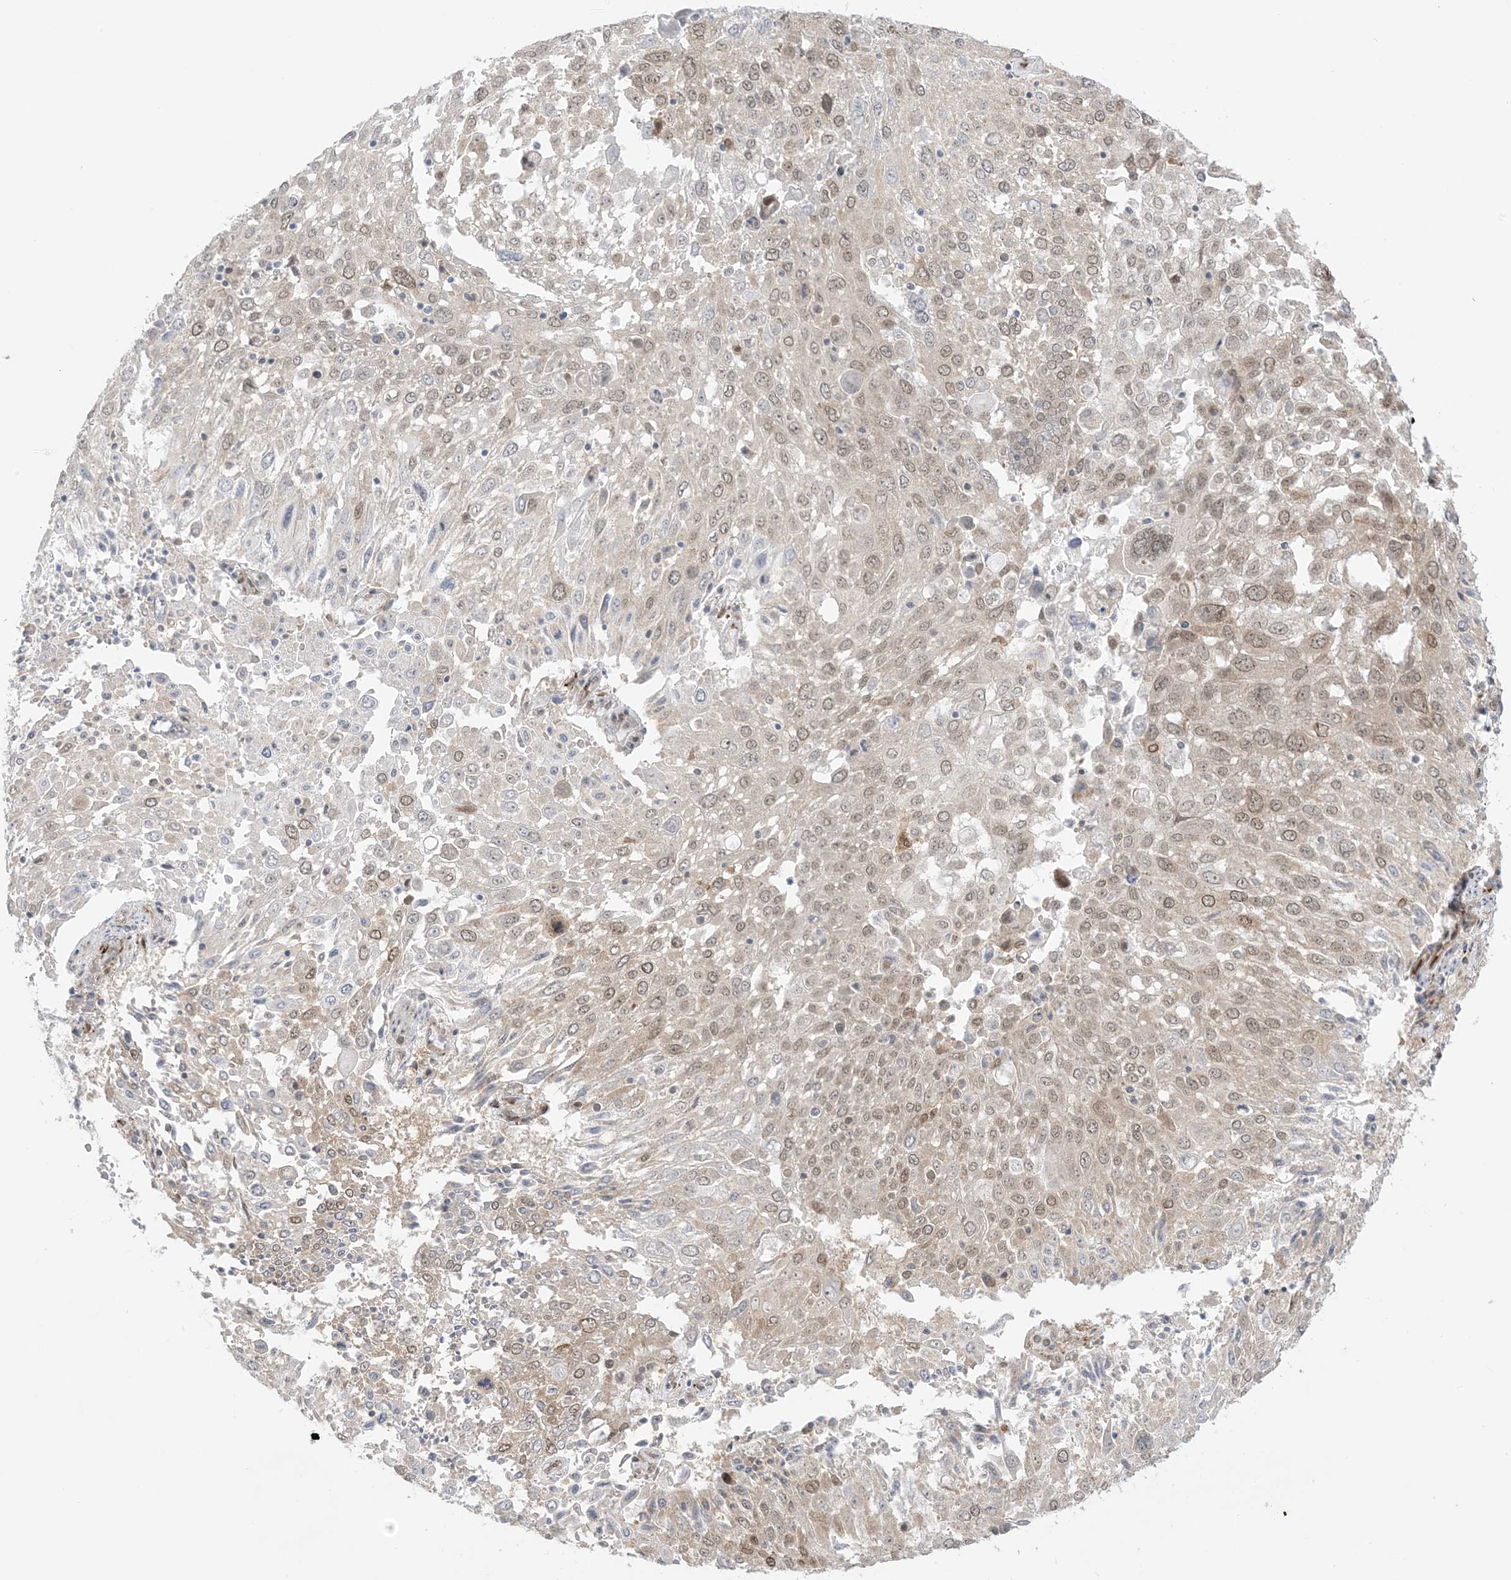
{"staining": {"intensity": "moderate", "quantity": ">75%", "location": "cytoplasmic/membranous,nuclear"}, "tissue": "lung cancer", "cell_type": "Tumor cells", "image_type": "cancer", "snomed": [{"axis": "morphology", "description": "Squamous cell carcinoma, NOS"}, {"axis": "topography", "description": "Lung"}], "caption": "A photomicrograph of squamous cell carcinoma (lung) stained for a protein reveals moderate cytoplasmic/membranous and nuclear brown staining in tumor cells.", "gene": "UBE2E2", "patient": {"sex": "male", "age": 65}}